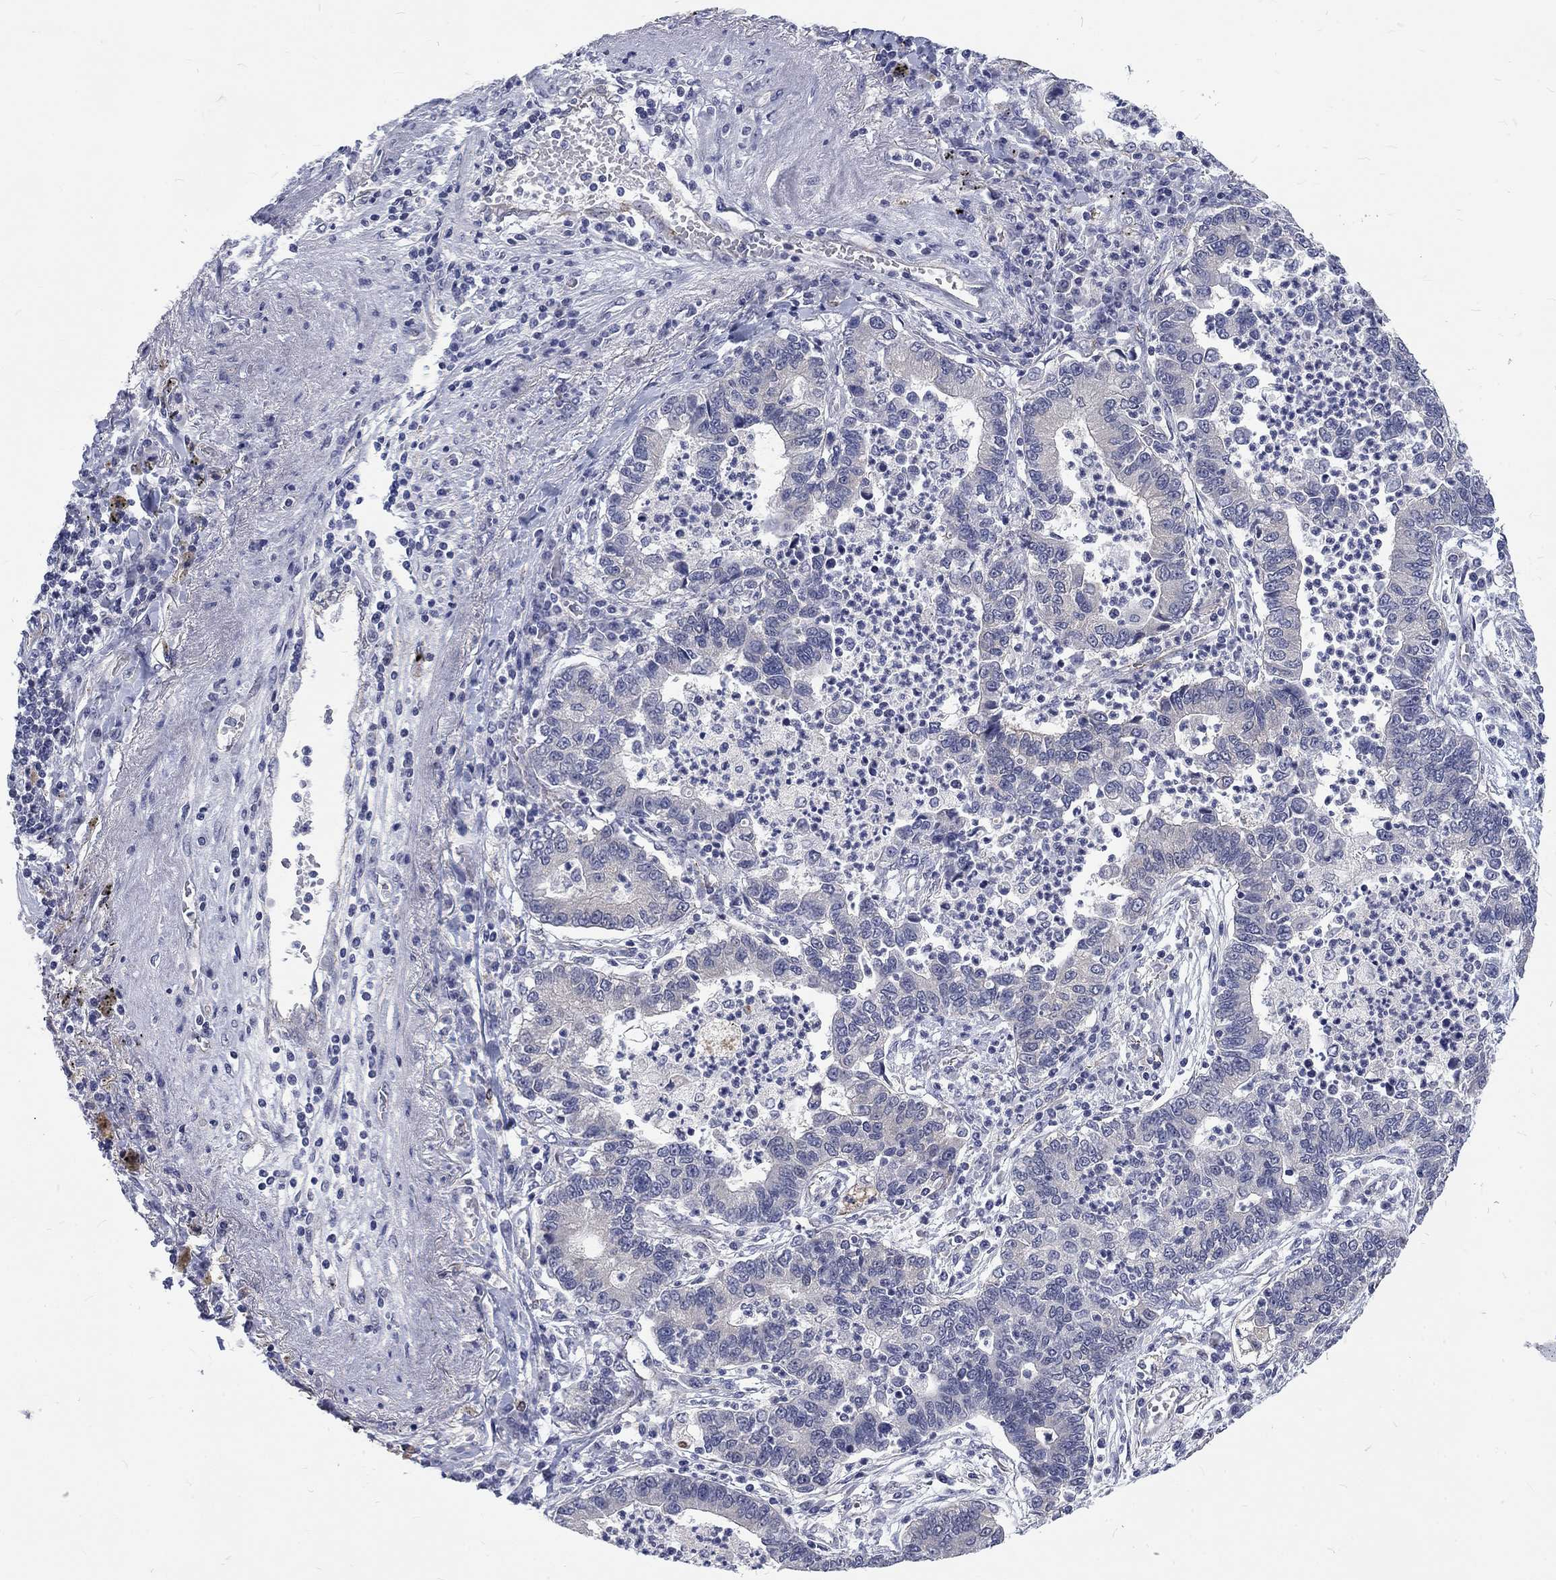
{"staining": {"intensity": "negative", "quantity": "none", "location": "none"}, "tissue": "lung cancer", "cell_type": "Tumor cells", "image_type": "cancer", "snomed": [{"axis": "morphology", "description": "Adenocarcinoma, NOS"}, {"axis": "topography", "description": "Lung"}], "caption": "This is a micrograph of immunohistochemistry (IHC) staining of lung cancer (adenocarcinoma), which shows no positivity in tumor cells.", "gene": "PHKA1", "patient": {"sex": "female", "age": 57}}